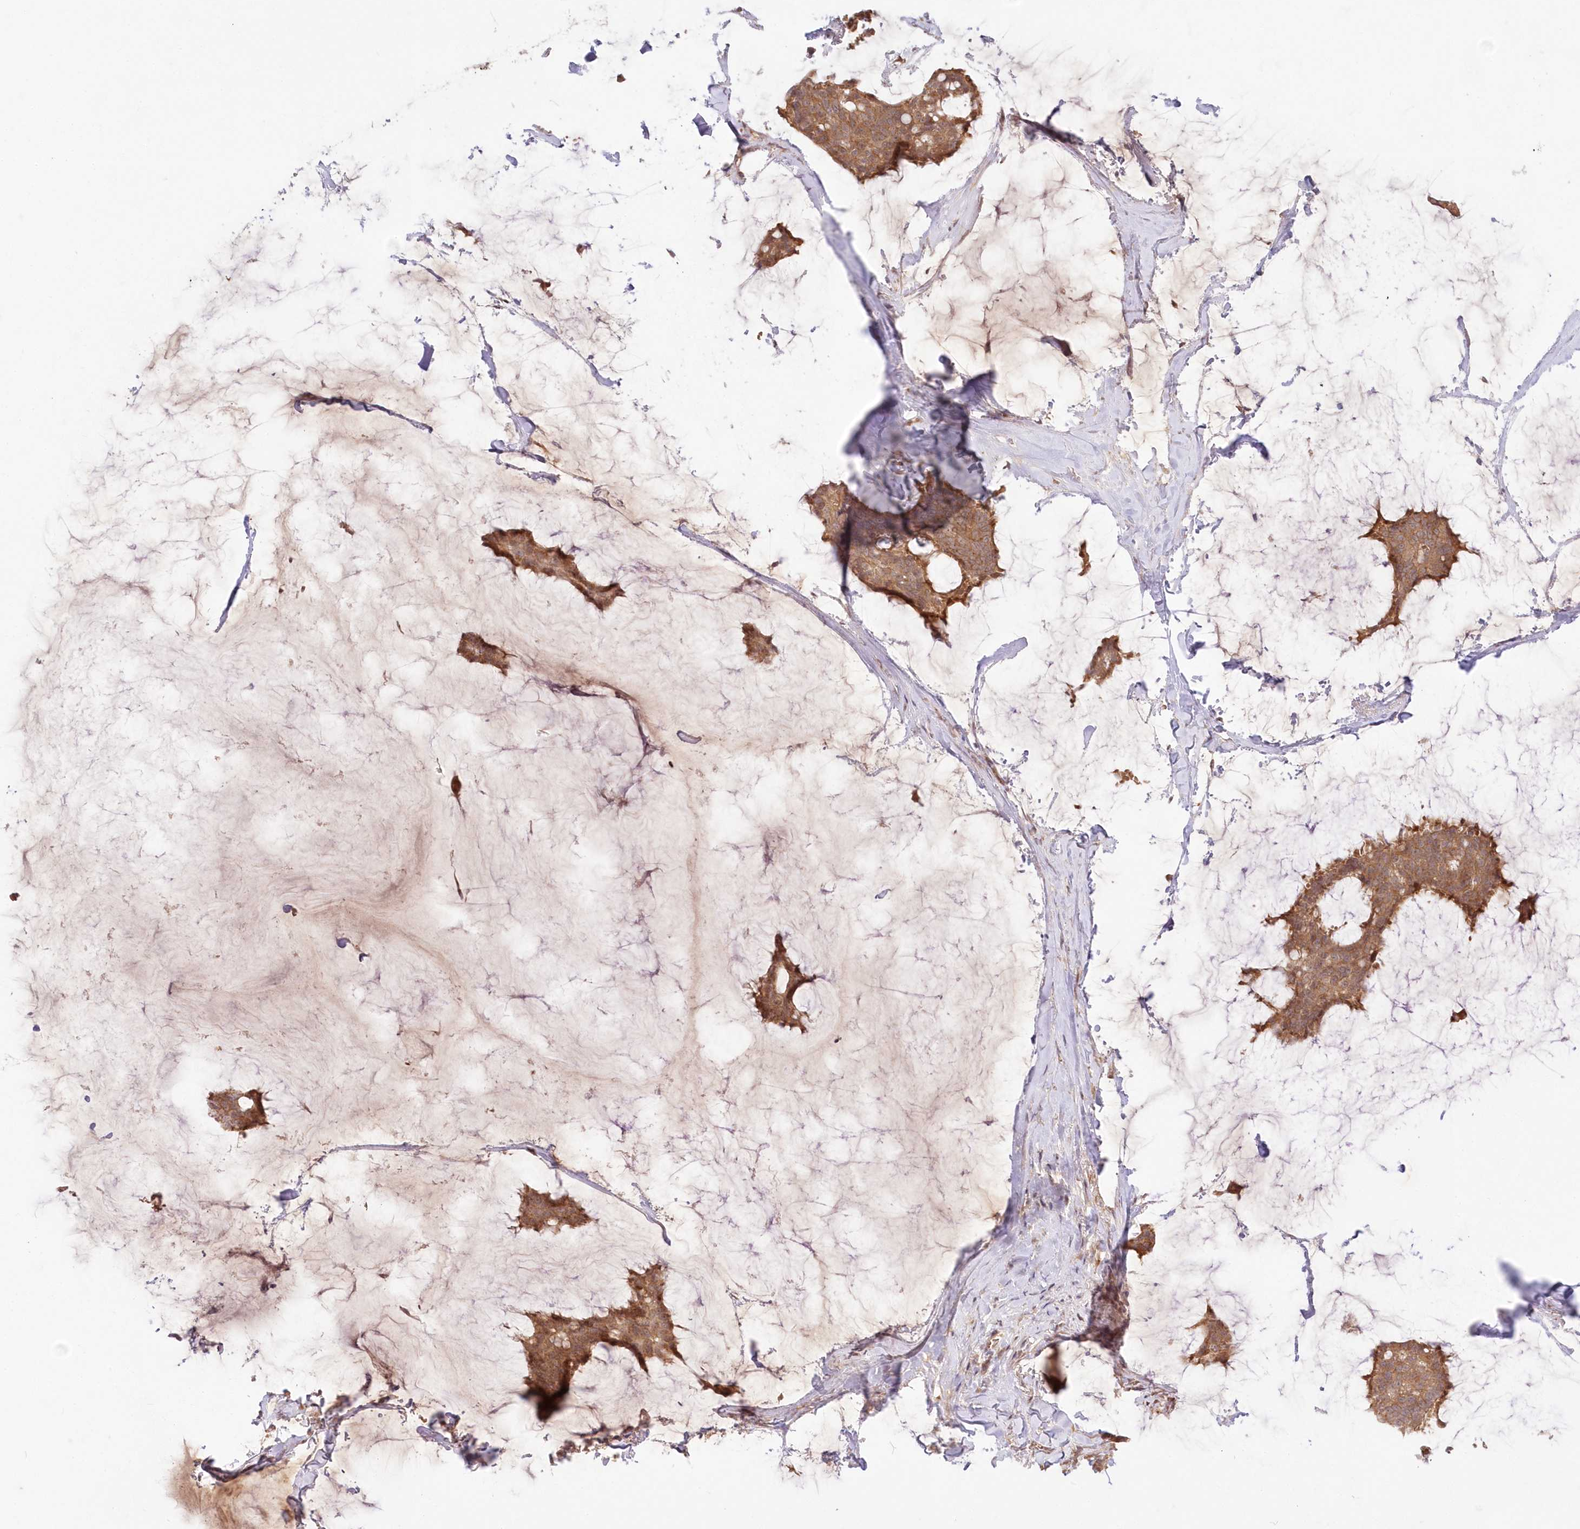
{"staining": {"intensity": "moderate", "quantity": ">75%", "location": "cytoplasmic/membranous"}, "tissue": "breast cancer", "cell_type": "Tumor cells", "image_type": "cancer", "snomed": [{"axis": "morphology", "description": "Duct carcinoma"}, {"axis": "topography", "description": "Breast"}], "caption": "Protein staining reveals moderate cytoplasmic/membranous positivity in approximately >75% of tumor cells in breast cancer. Immunohistochemistry (ihc) stains the protein in brown and the nuclei are stained blue.", "gene": "MTMR3", "patient": {"sex": "female", "age": 93}}